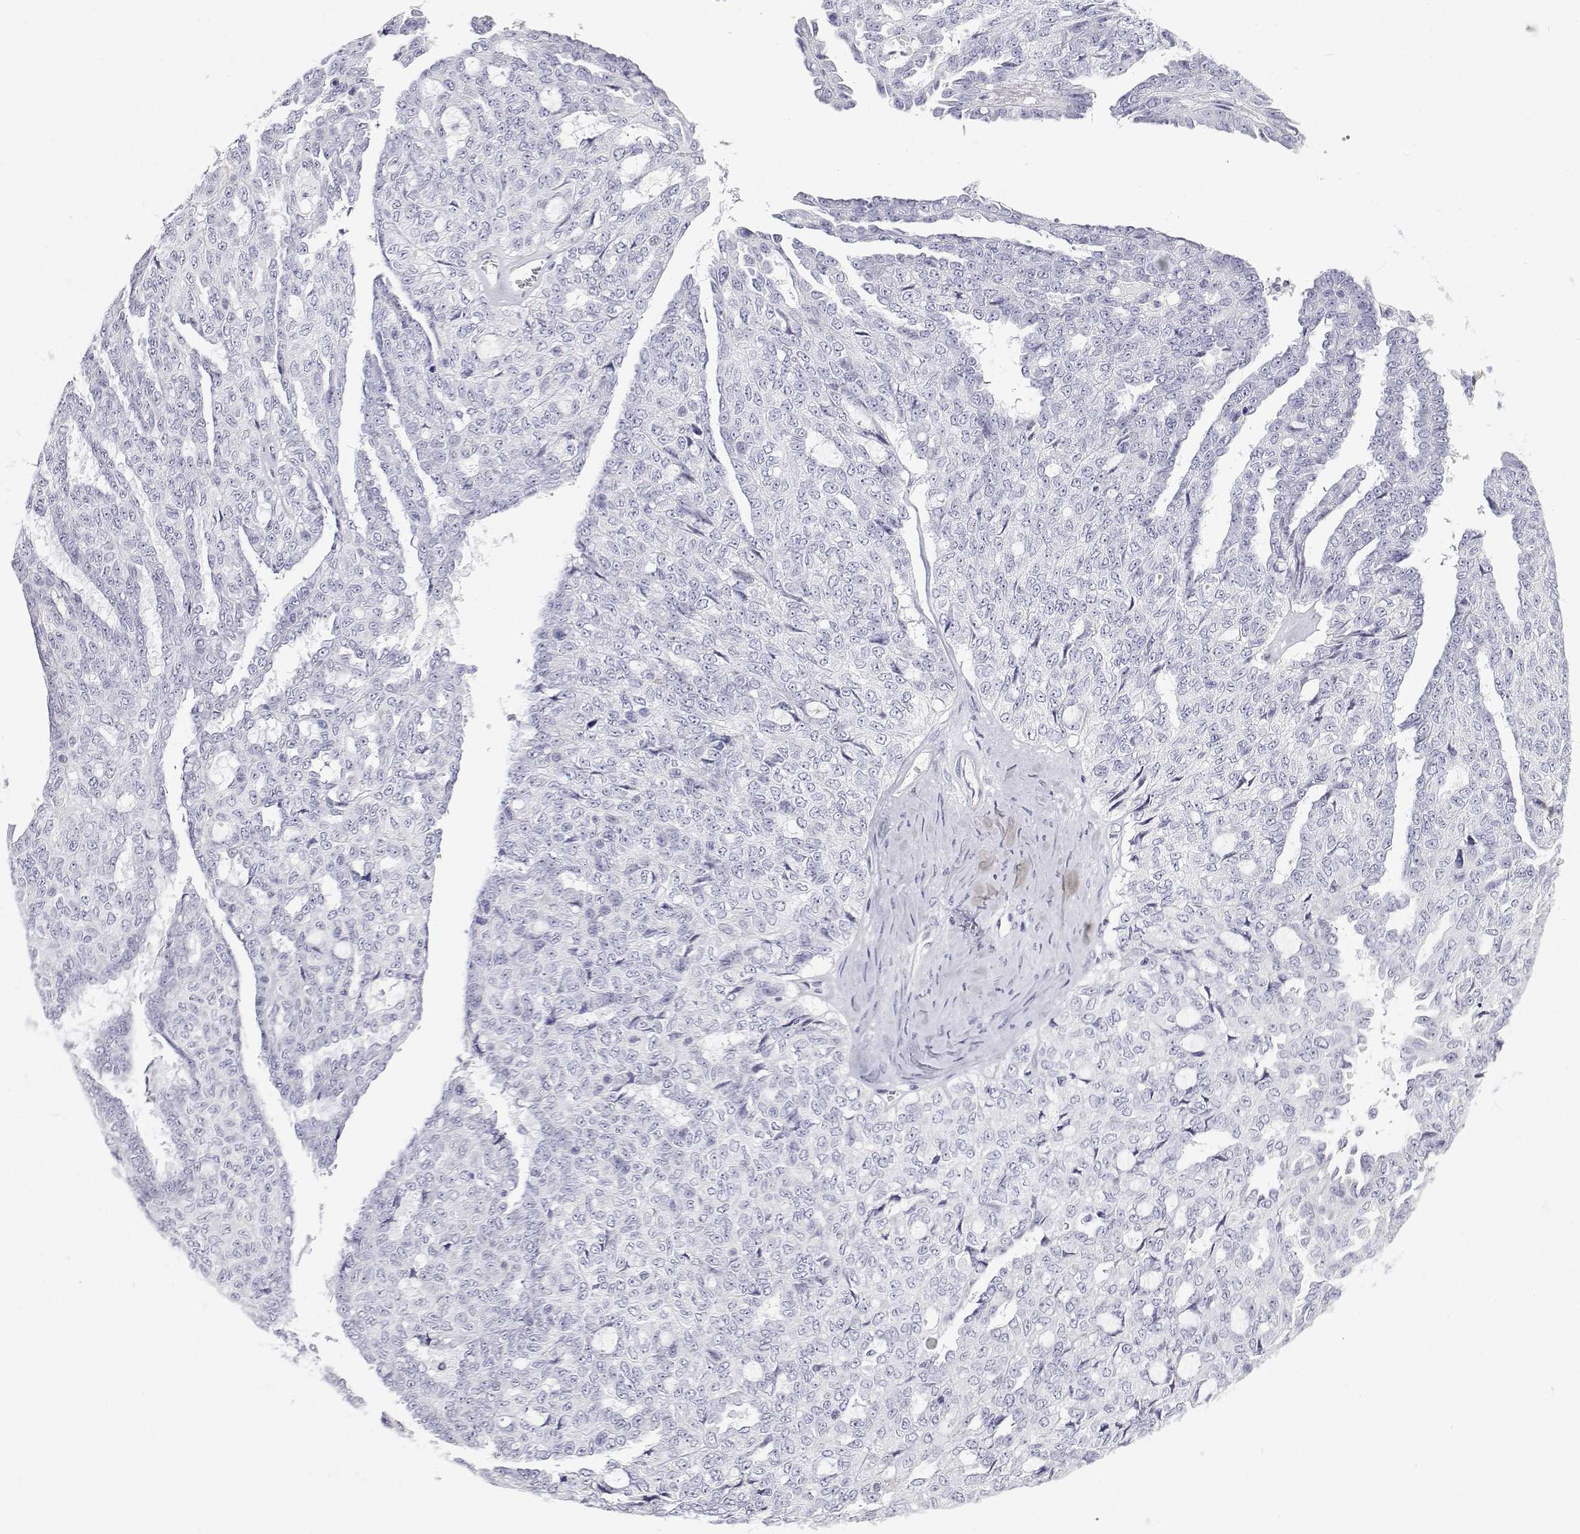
{"staining": {"intensity": "negative", "quantity": "none", "location": "none"}, "tissue": "ovarian cancer", "cell_type": "Tumor cells", "image_type": "cancer", "snomed": [{"axis": "morphology", "description": "Cystadenocarcinoma, serous, NOS"}, {"axis": "topography", "description": "Ovary"}], "caption": "Ovarian serous cystadenocarcinoma stained for a protein using IHC exhibits no expression tumor cells.", "gene": "NCR2", "patient": {"sex": "female", "age": 71}}